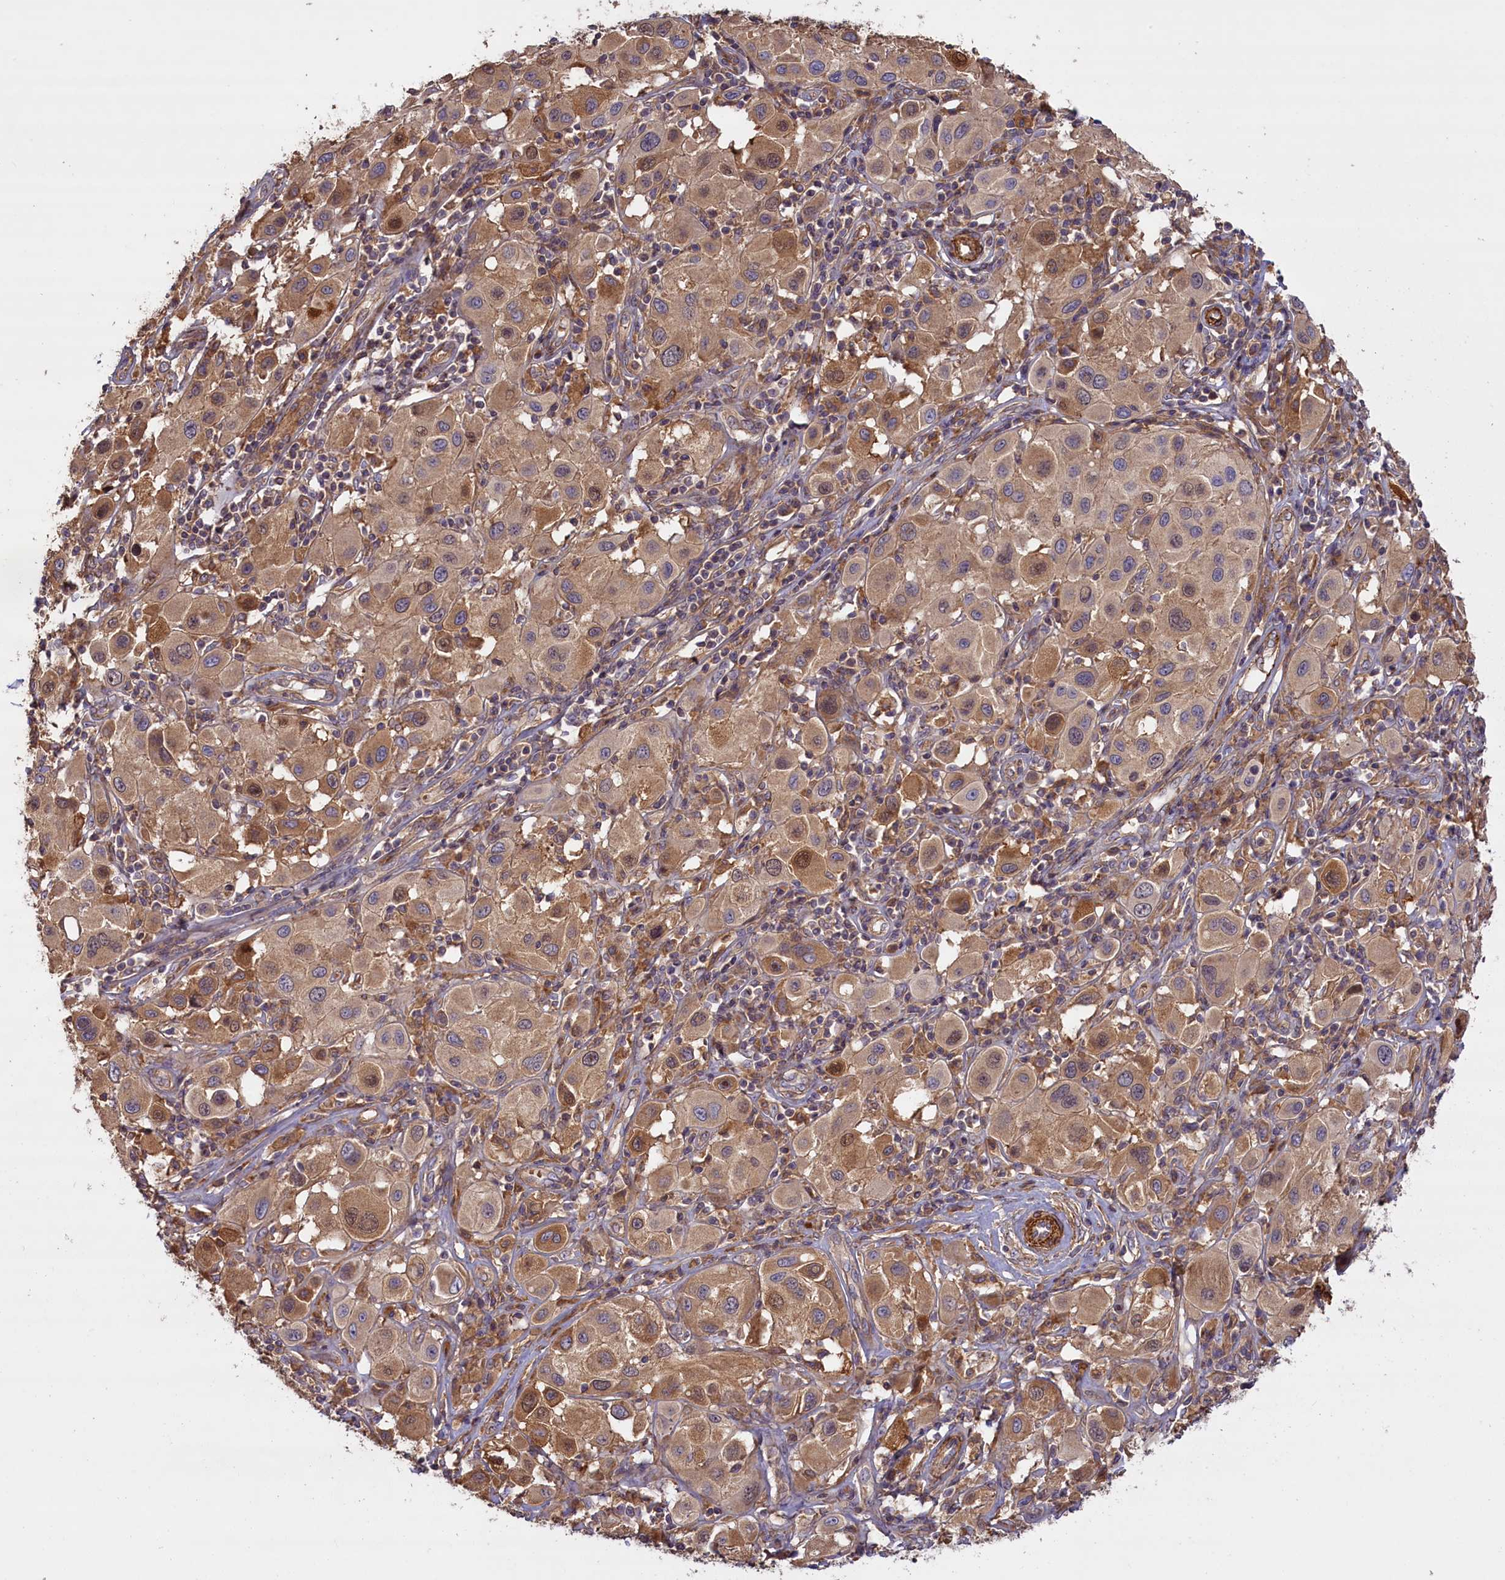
{"staining": {"intensity": "moderate", "quantity": ">75%", "location": "cytoplasmic/membranous"}, "tissue": "melanoma", "cell_type": "Tumor cells", "image_type": "cancer", "snomed": [{"axis": "morphology", "description": "Malignant melanoma, Metastatic site"}, {"axis": "topography", "description": "Skin"}], "caption": "A micrograph showing moderate cytoplasmic/membranous positivity in about >75% of tumor cells in malignant melanoma (metastatic site), as visualized by brown immunohistochemical staining.", "gene": "FUZ", "patient": {"sex": "male", "age": 41}}